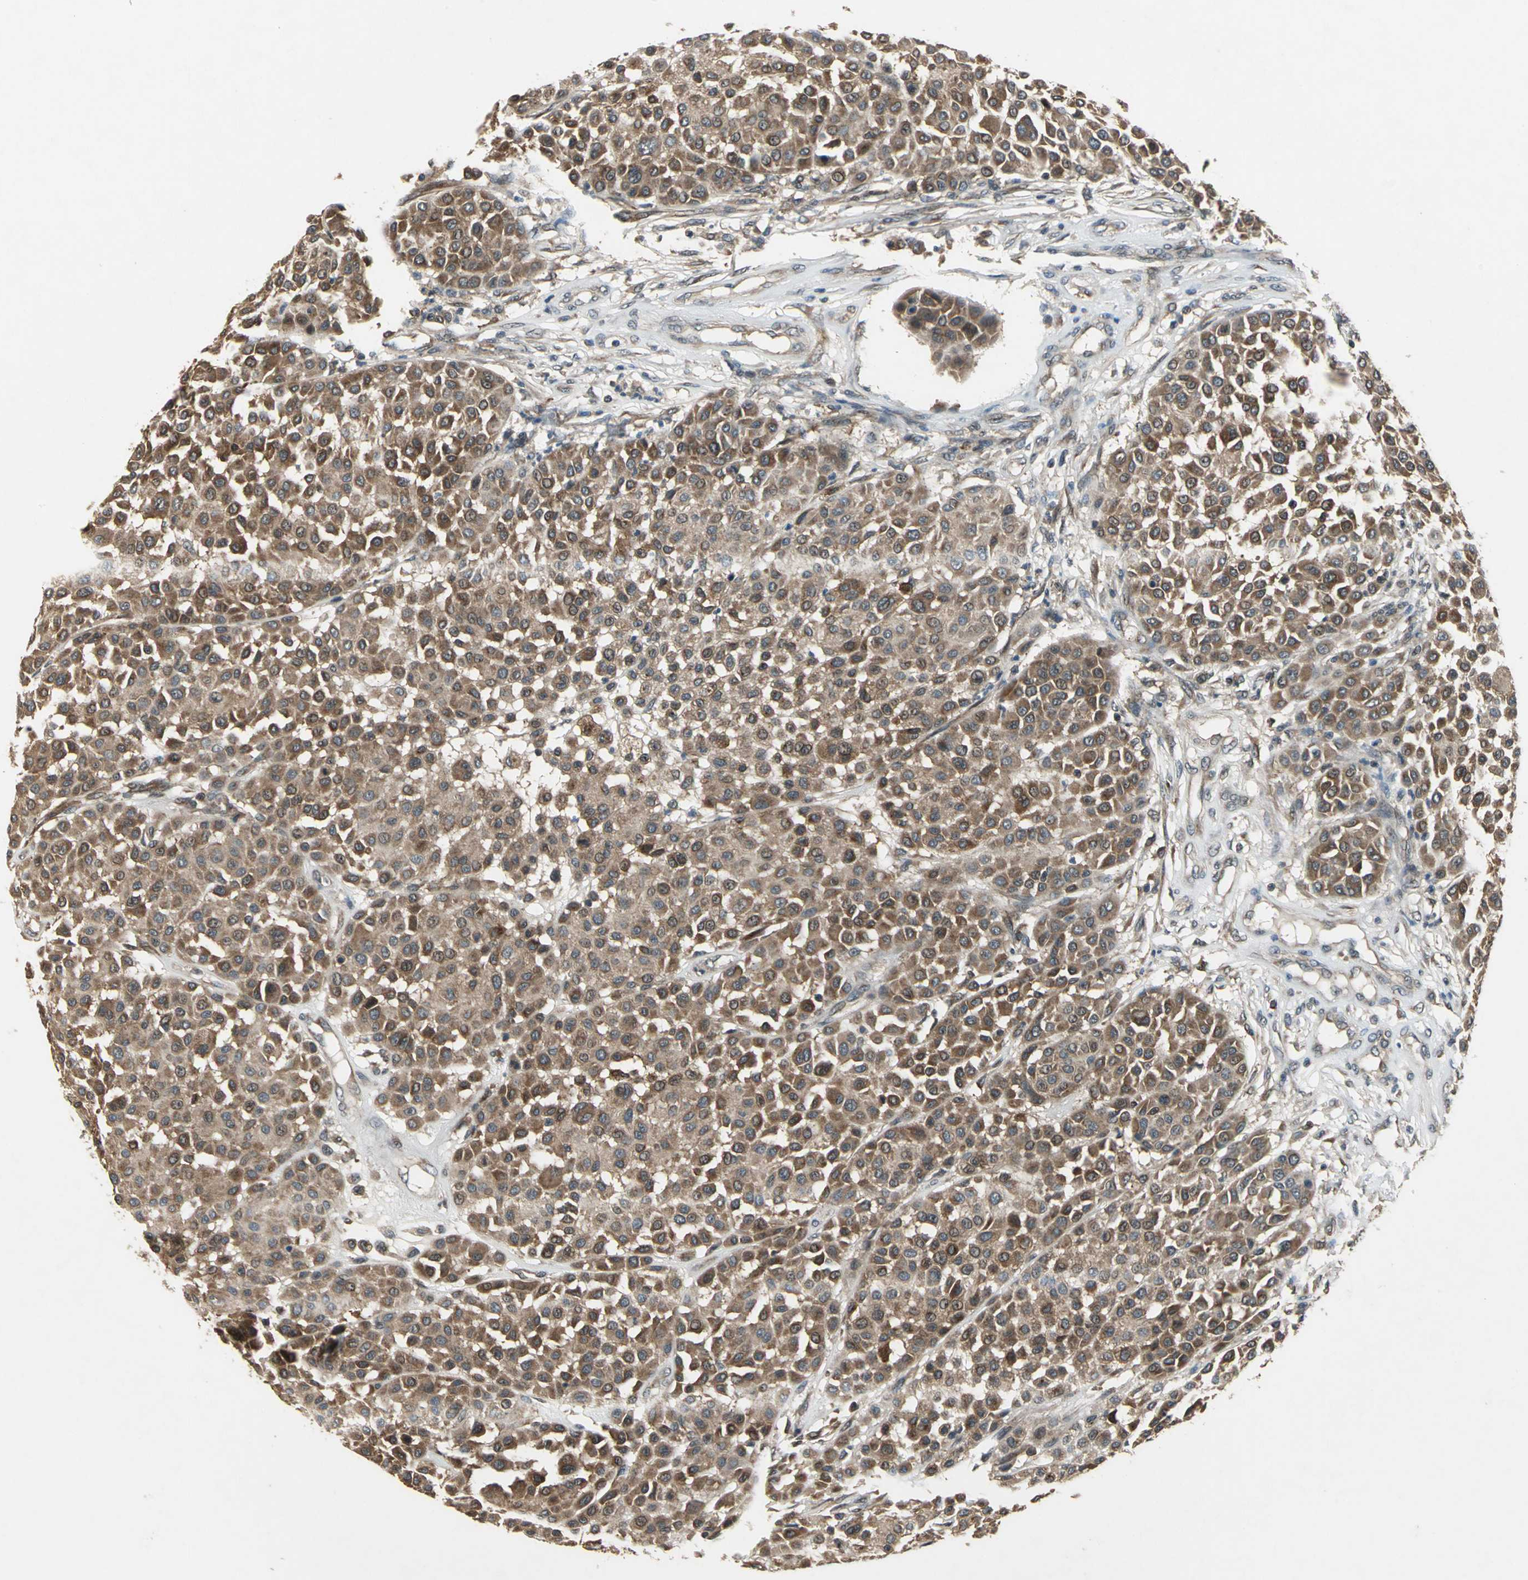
{"staining": {"intensity": "moderate", "quantity": ">75%", "location": "cytoplasmic/membranous"}, "tissue": "melanoma", "cell_type": "Tumor cells", "image_type": "cancer", "snomed": [{"axis": "morphology", "description": "Malignant melanoma, Metastatic site"}, {"axis": "topography", "description": "Soft tissue"}], "caption": "Malignant melanoma (metastatic site) stained with DAB (3,3'-diaminobenzidine) IHC displays medium levels of moderate cytoplasmic/membranous positivity in about >75% of tumor cells. Immunohistochemistry (ihc) stains the protein in brown and the nuclei are stained blue.", "gene": "NFKBIE", "patient": {"sex": "male", "age": 41}}